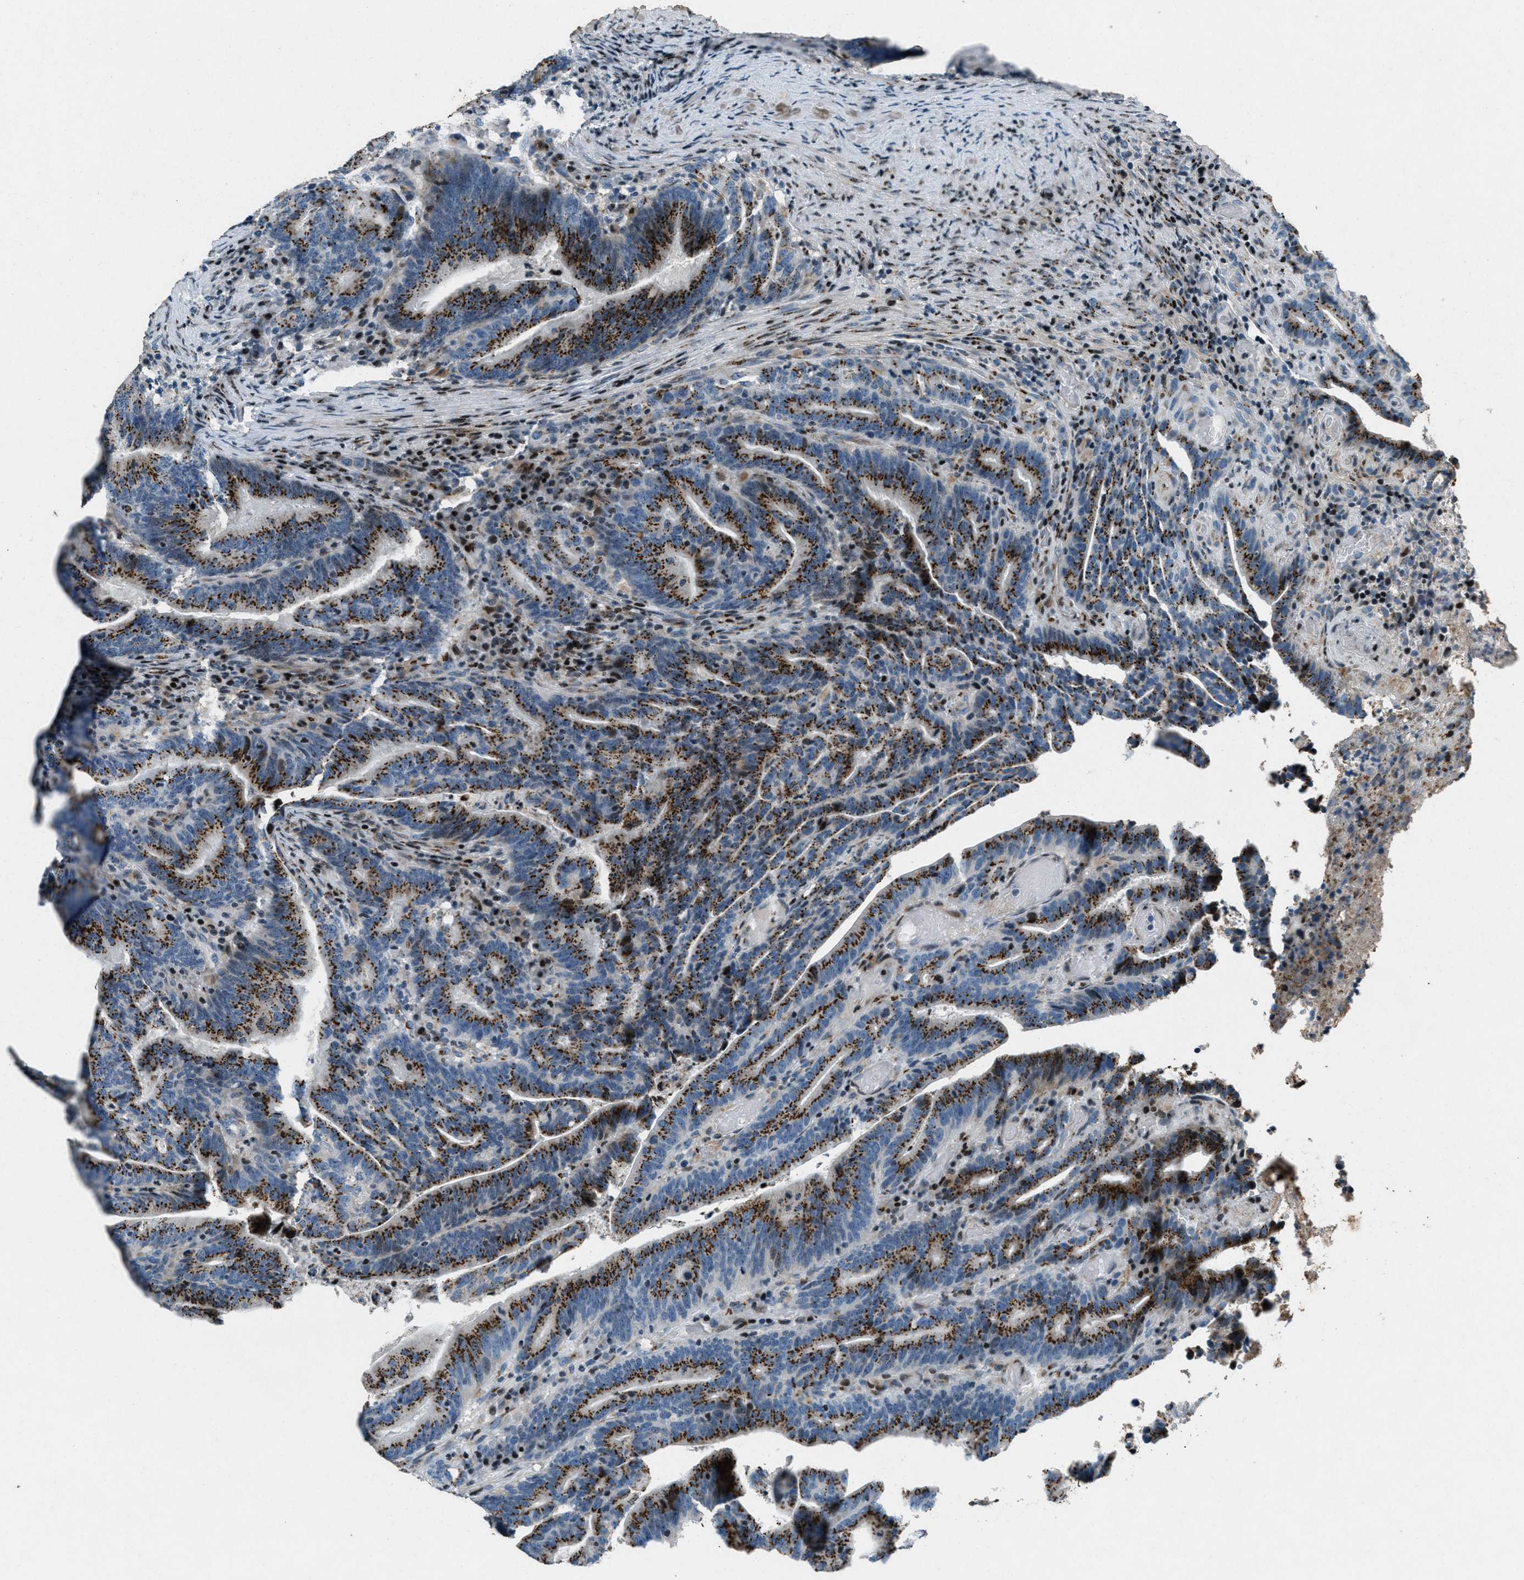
{"staining": {"intensity": "strong", "quantity": ">75%", "location": "cytoplasmic/membranous"}, "tissue": "colorectal cancer", "cell_type": "Tumor cells", "image_type": "cancer", "snomed": [{"axis": "morphology", "description": "Adenocarcinoma, NOS"}, {"axis": "topography", "description": "Colon"}], "caption": "Immunohistochemical staining of adenocarcinoma (colorectal) shows high levels of strong cytoplasmic/membranous positivity in approximately >75% of tumor cells.", "gene": "GPC6", "patient": {"sex": "female", "age": 66}}